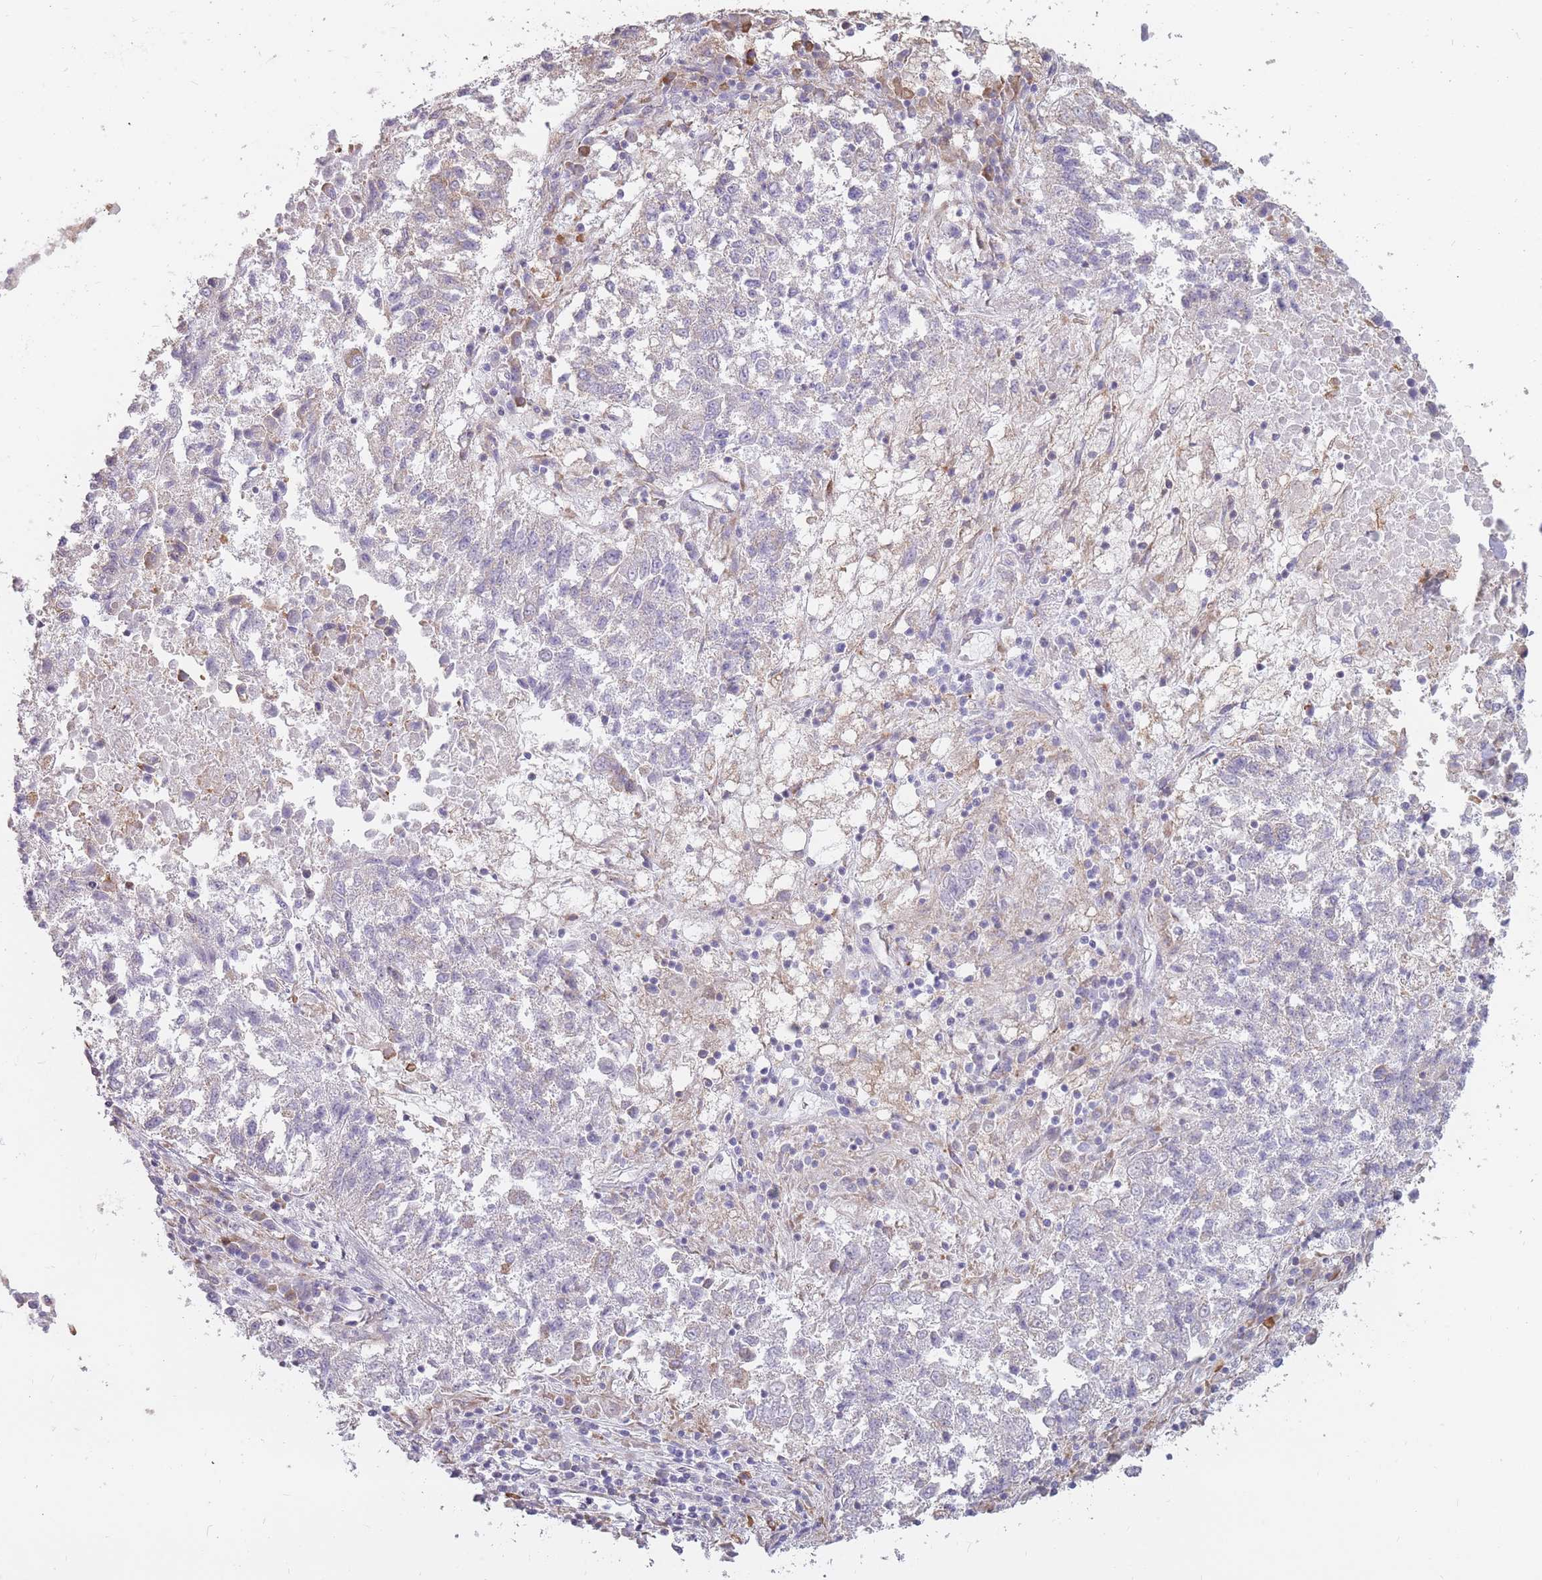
{"staining": {"intensity": "negative", "quantity": "none", "location": "none"}, "tissue": "lung cancer", "cell_type": "Tumor cells", "image_type": "cancer", "snomed": [{"axis": "morphology", "description": "Squamous cell carcinoma, NOS"}, {"axis": "topography", "description": "Lung"}], "caption": "This is an immunohistochemistry (IHC) micrograph of lung cancer (squamous cell carcinoma). There is no expression in tumor cells.", "gene": "TRAPPC5", "patient": {"sex": "male", "age": 73}}